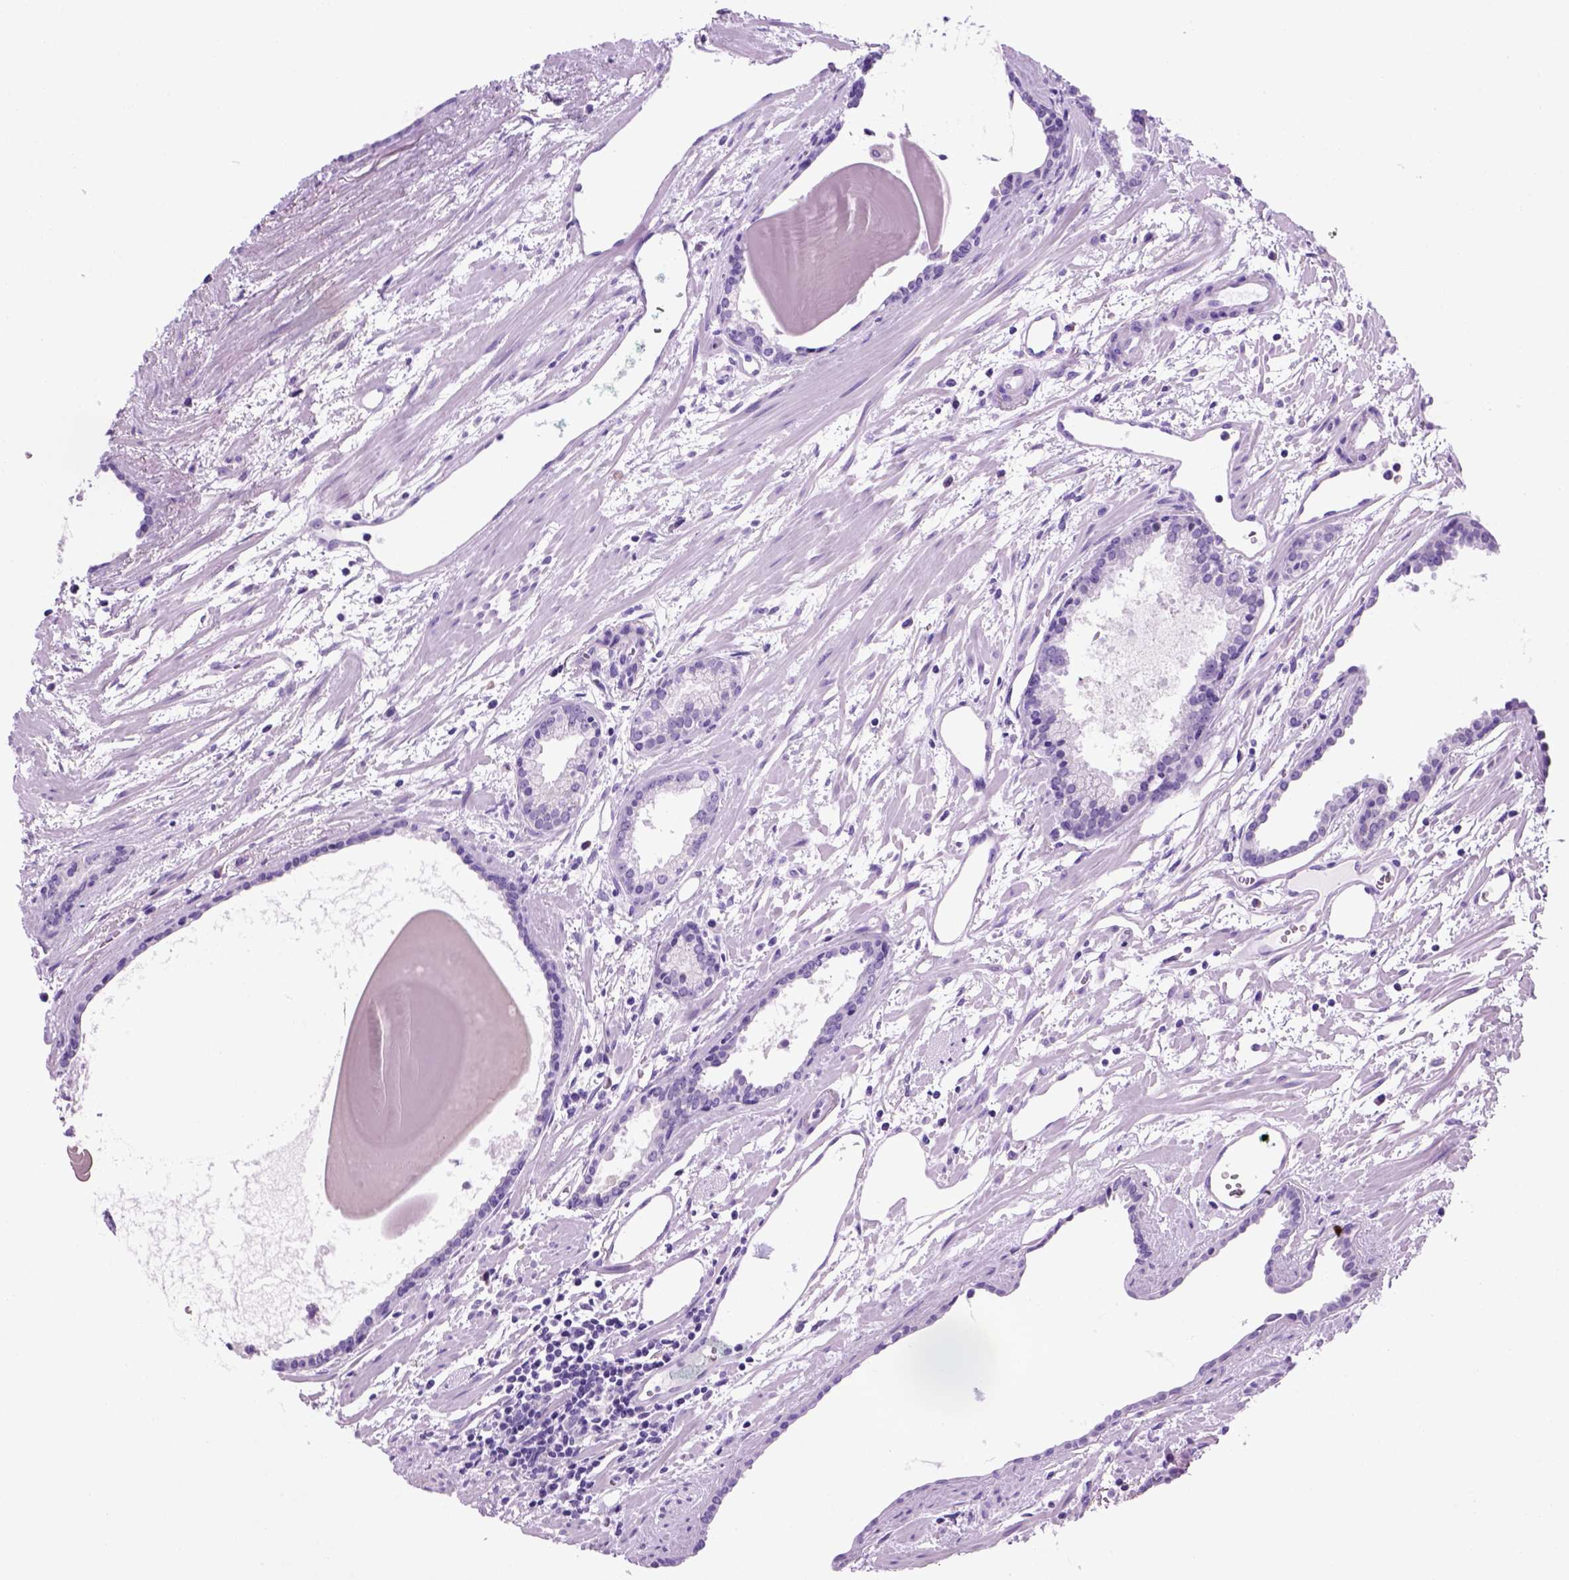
{"staining": {"intensity": "negative", "quantity": "none", "location": "none"}, "tissue": "prostate cancer", "cell_type": "Tumor cells", "image_type": "cancer", "snomed": [{"axis": "morphology", "description": "Adenocarcinoma, High grade"}, {"axis": "topography", "description": "Prostate"}], "caption": "Image shows no significant protein staining in tumor cells of adenocarcinoma (high-grade) (prostate).", "gene": "HHIPL2", "patient": {"sex": "male", "age": 68}}